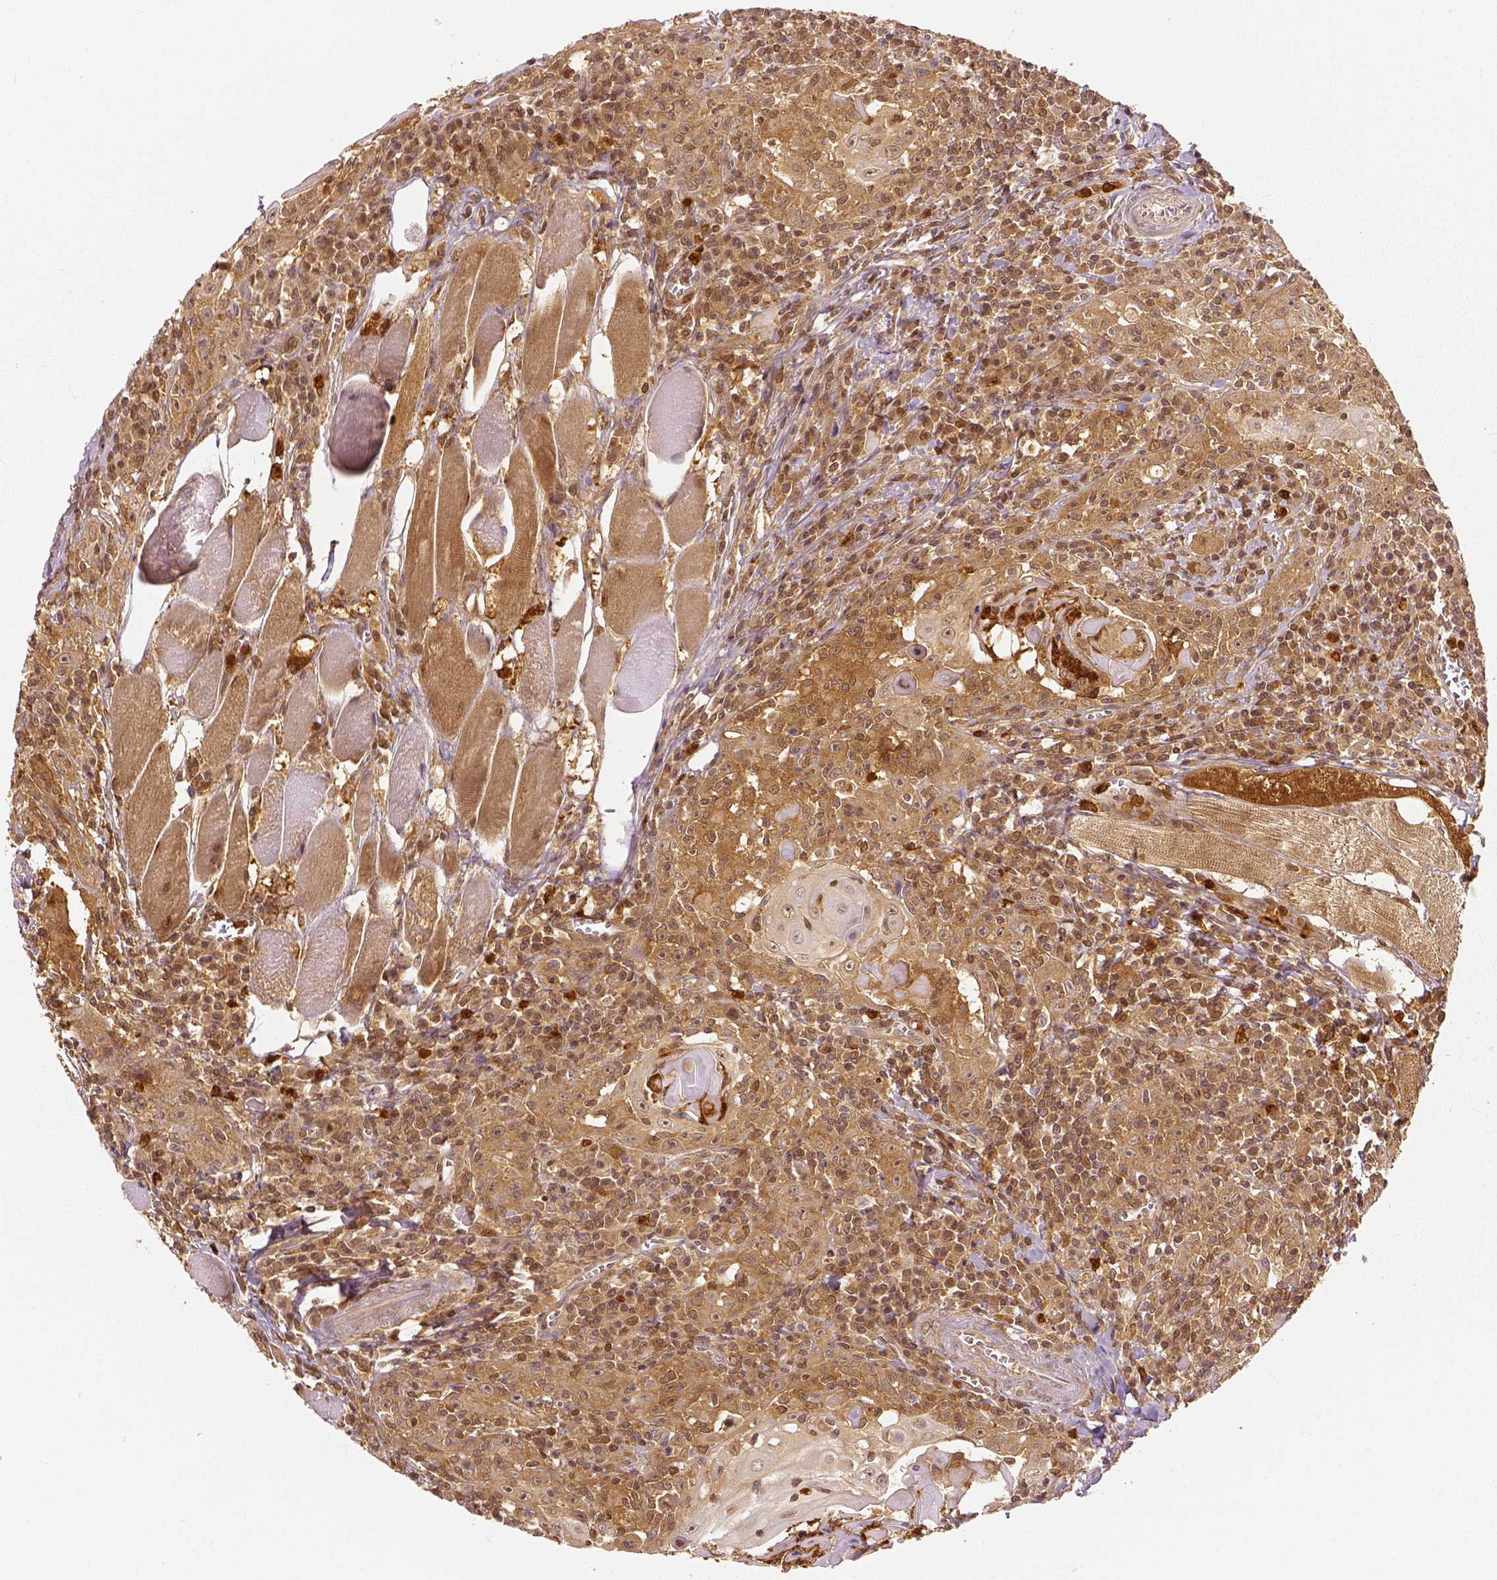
{"staining": {"intensity": "moderate", "quantity": ">75%", "location": "cytoplasmic/membranous"}, "tissue": "head and neck cancer", "cell_type": "Tumor cells", "image_type": "cancer", "snomed": [{"axis": "morphology", "description": "Squamous cell carcinoma, NOS"}, {"axis": "topography", "description": "Head-Neck"}], "caption": "Immunohistochemical staining of human head and neck cancer (squamous cell carcinoma) displays medium levels of moderate cytoplasmic/membranous positivity in approximately >75% of tumor cells.", "gene": "GPI", "patient": {"sex": "male", "age": 52}}